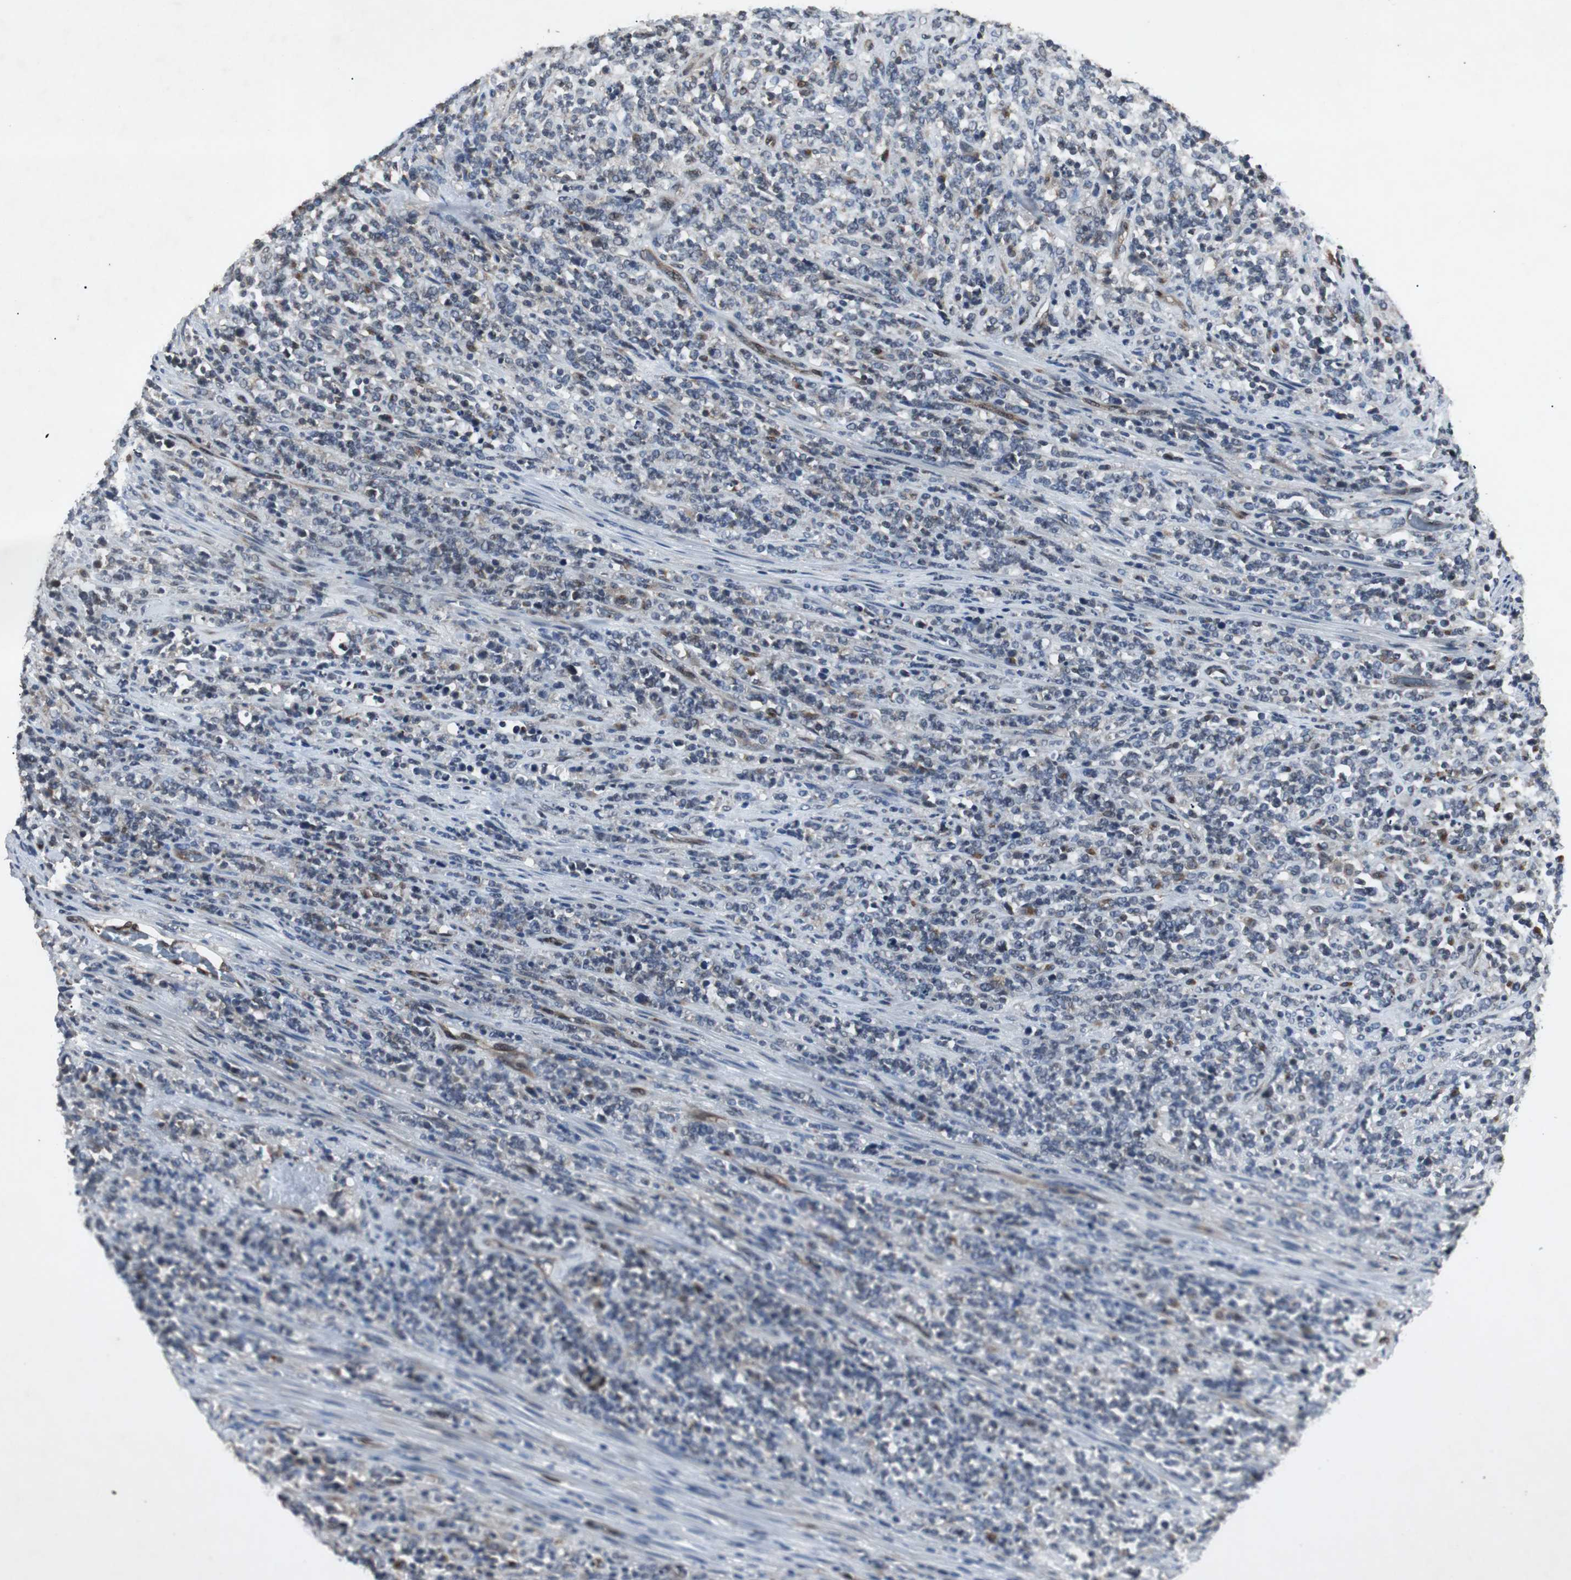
{"staining": {"intensity": "negative", "quantity": "none", "location": "none"}, "tissue": "lymphoma", "cell_type": "Tumor cells", "image_type": "cancer", "snomed": [{"axis": "morphology", "description": "Malignant lymphoma, non-Hodgkin's type, High grade"}, {"axis": "topography", "description": "Soft tissue"}], "caption": "A high-resolution micrograph shows IHC staining of lymphoma, which demonstrates no significant expression in tumor cells.", "gene": "SMAD1", "patient": {"sex": "male", "age": 18}}